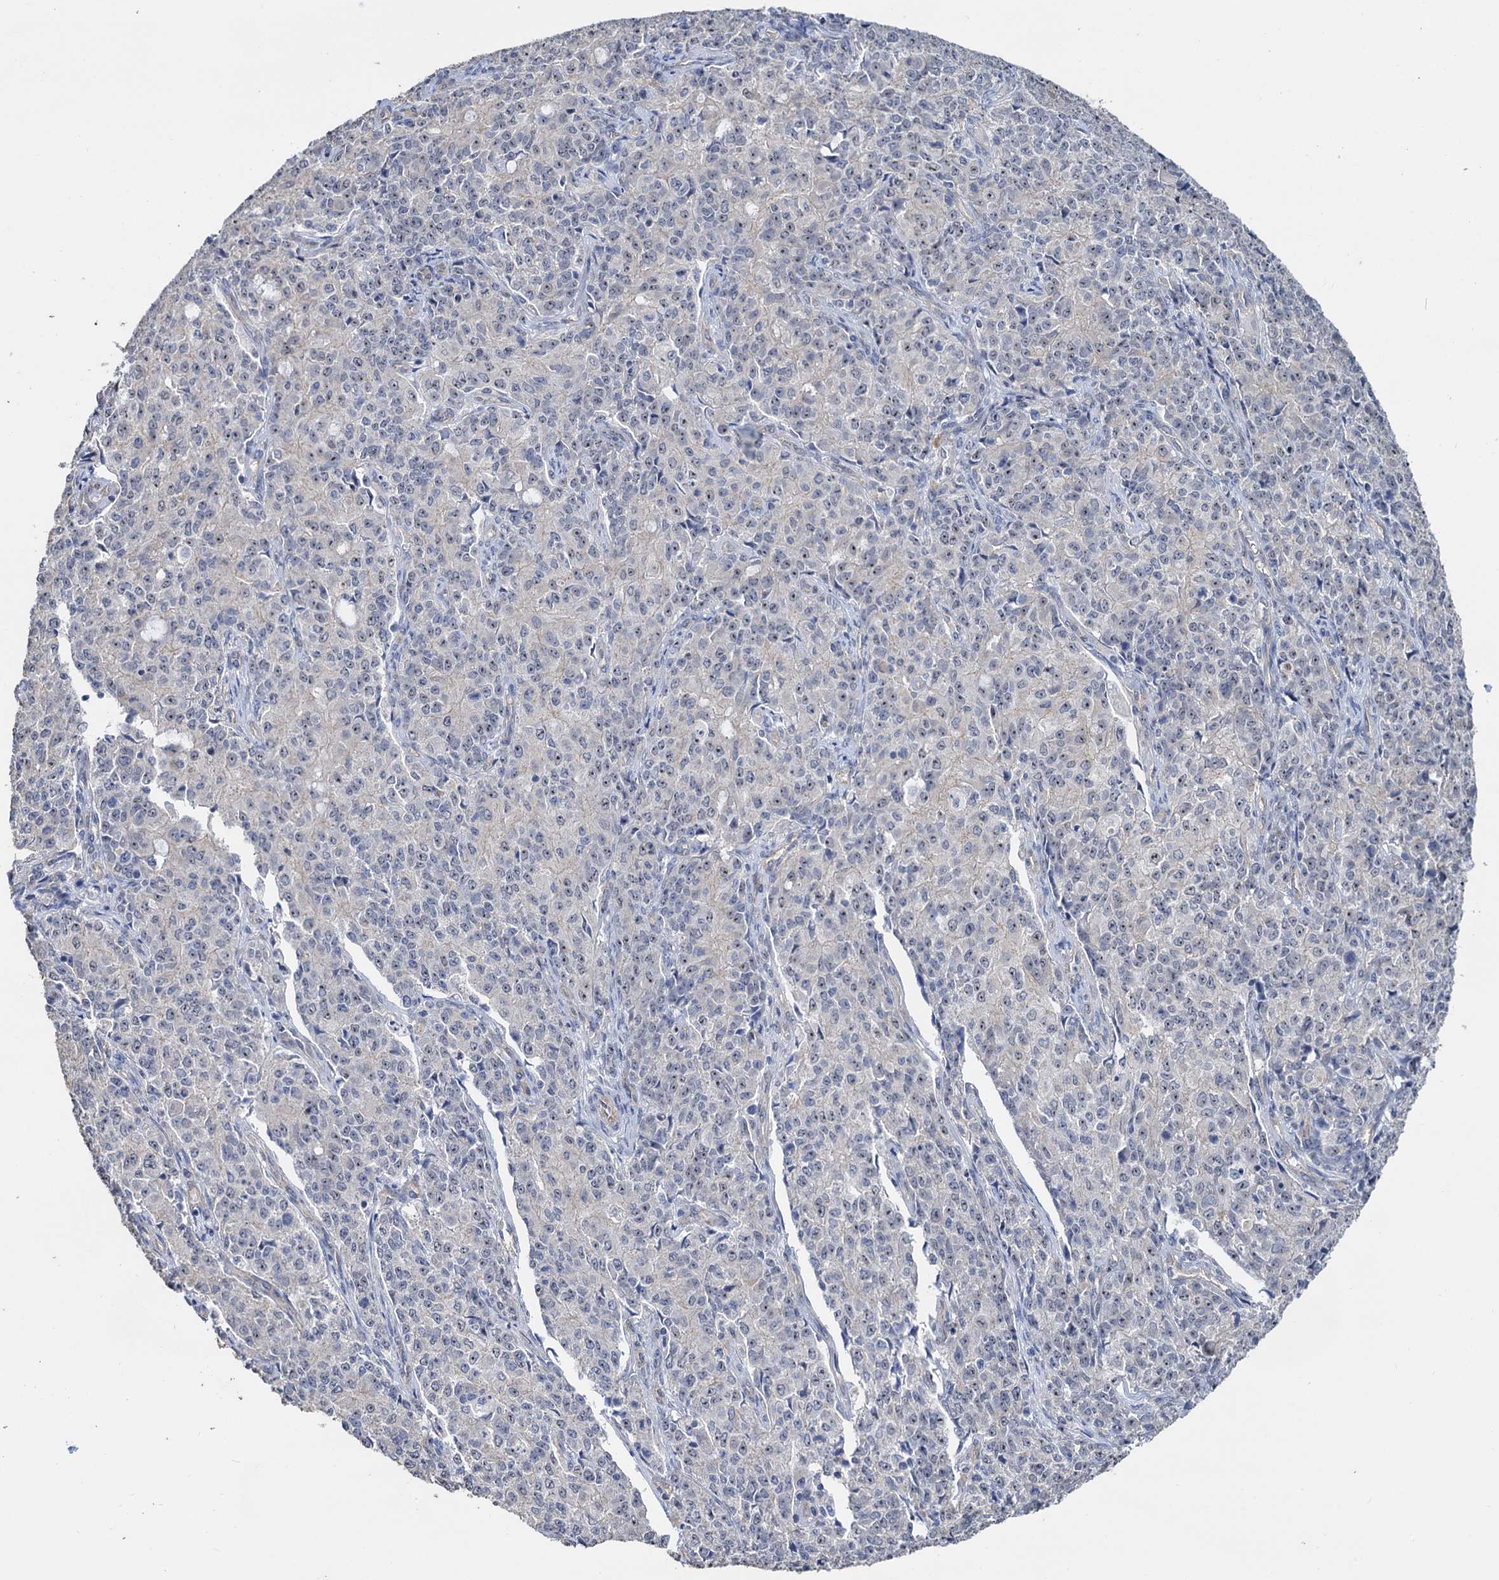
{"staining": {"intensity": "negative", "quantity": "none", "location": "none"}, "tissue": "endometrial cancer", "cell_type": "Tumor cells", "image_type": "cancer", "snomed": [{"axis": "morphology", "description": "Adenocarcinoma, NOS"}, {"axis": "topography", "description": "Endometrium"}], "caption": "Tumor cells show no significant expression in endometrial cancer (adenocarcinoma).", "gene": "C2CD3", "patient": {"sex": "female", "age": 50}}